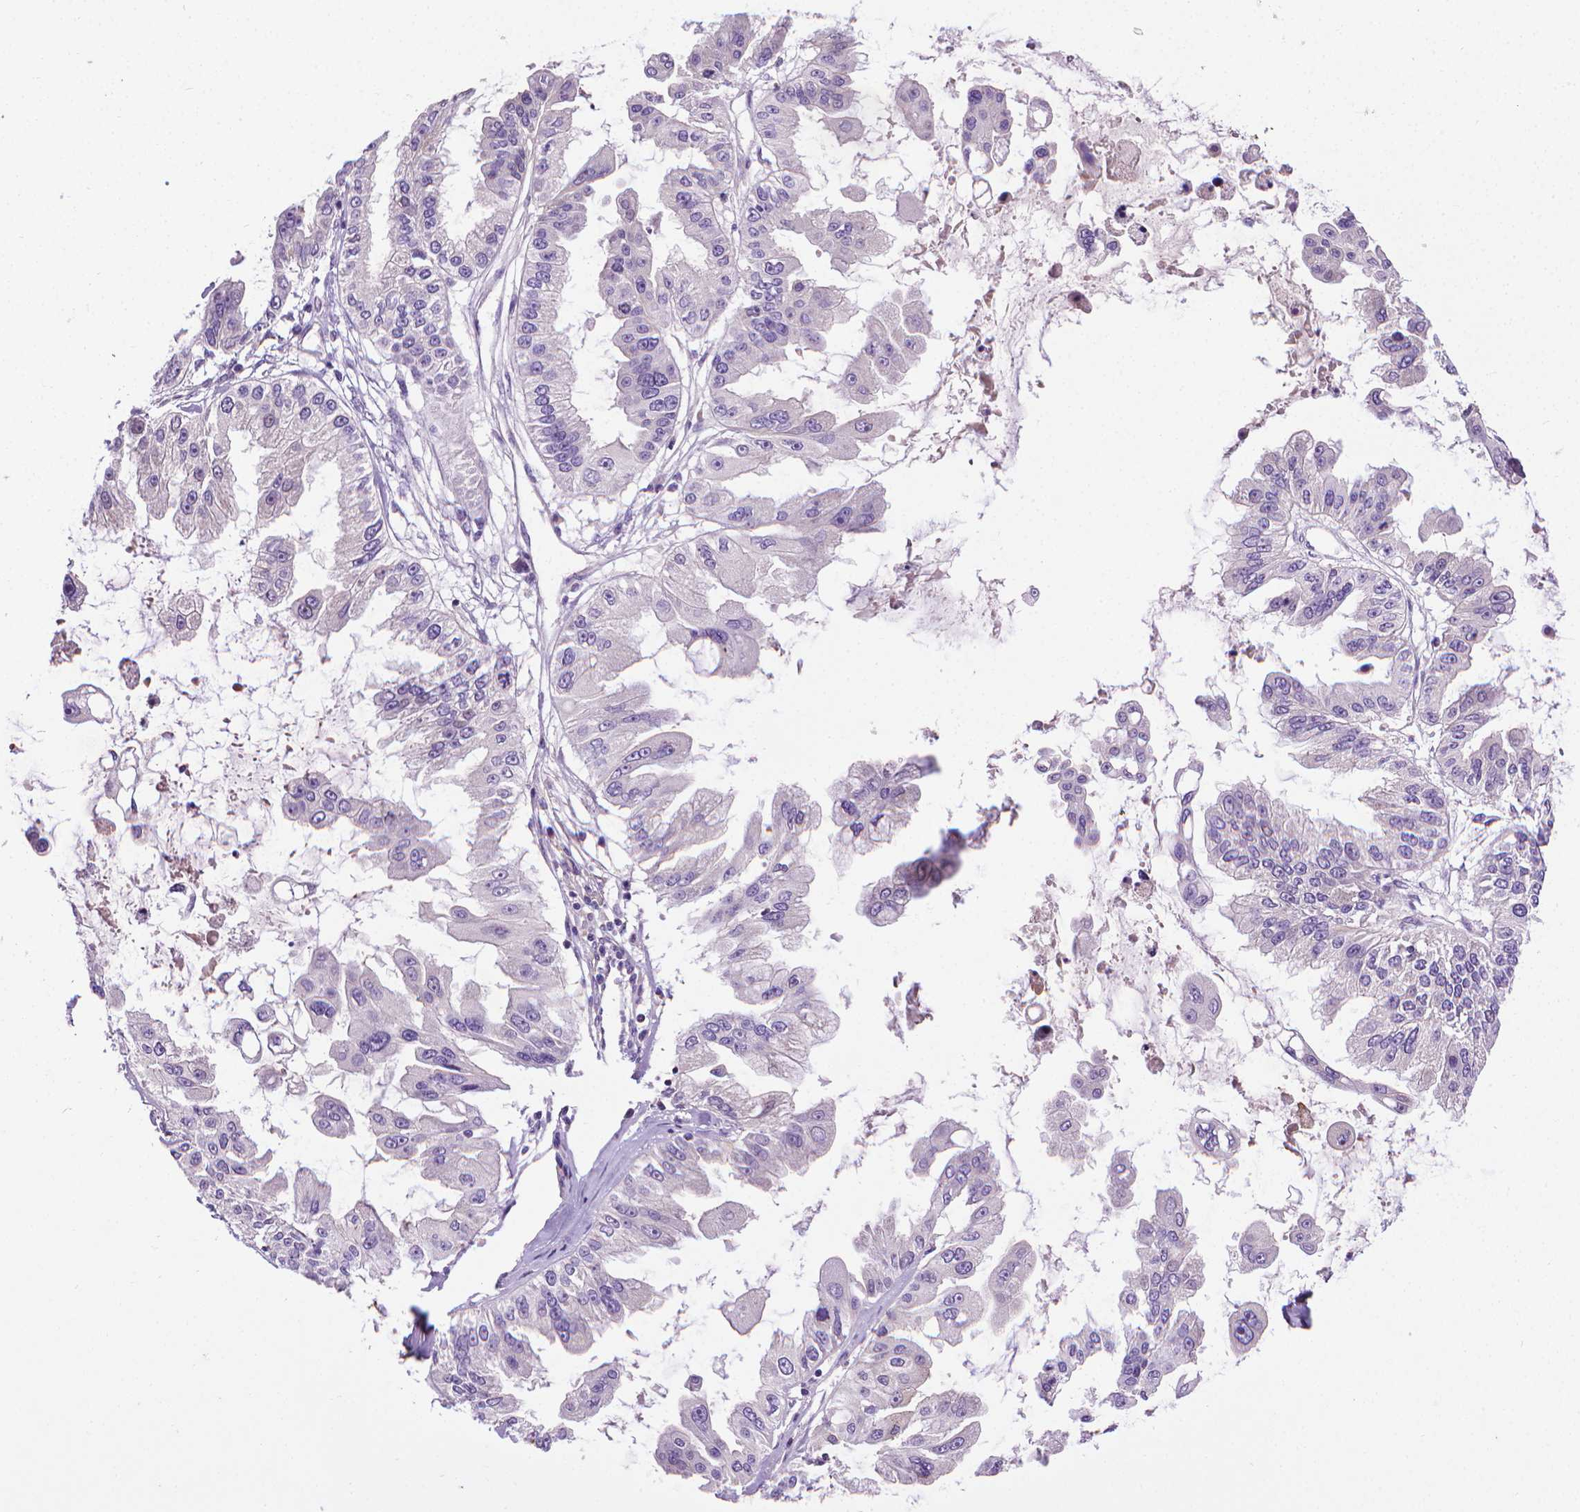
{"staining": {"intensity": "negative", "quantity": "none", "location": "none"}, "tissue": "ovarian cancer", "cell_type": "Tumor cells", "image_type": "cancer", "snomed": [{"axis": "morphology", "description": "Cystadenocarcinoma, serous, NOS"}, {"axis": "topography", "description": "Ovary"}], "caption": "Immunohistochemical staining of human ovarian cancer reveals no significant expression in tumor cells.", "gene": "SLC51B", "patient": {"sex": "female", "age": 56}}